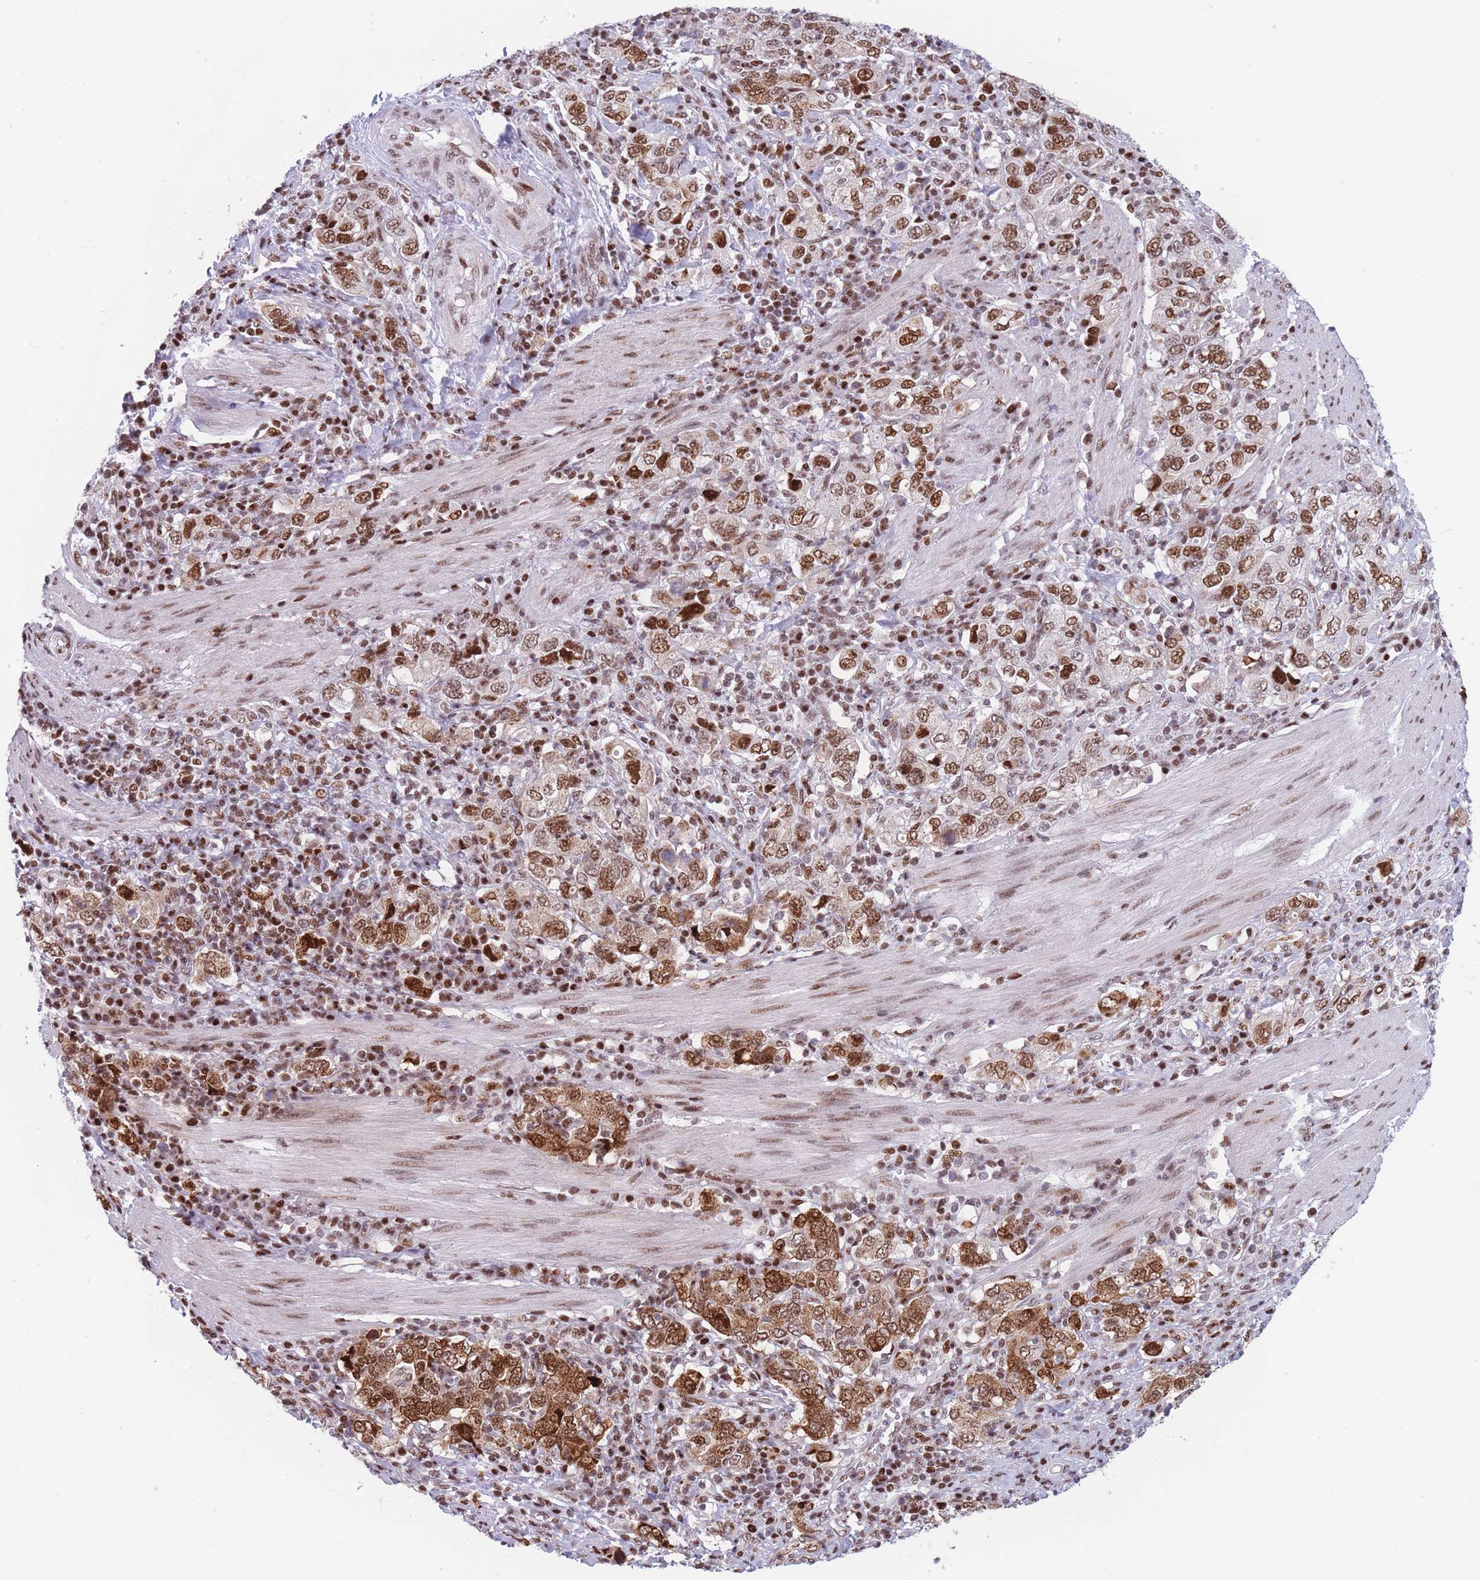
{"staining": {"intensity": "moderate", "quantity": ">75%", "location": "cytoplasmic/membranous,nuclear"}, "tissue": "stomach cancer", "cell_type": "Tumor cells", "image_type": "cancer", "snomed": [{"axis": "morphology", "description": "Adenocarcinoma, NOS"}, {"axis": "topography", "description": "Stomach, upper"}, {"axis": "topography", "description": "Stomach"}], "caption": "Immunohistochemical staining of human stomach cancer (adenocarcinoma) displays medium levels of moderate cytoplasmic/membranous and nuclear positivity in about >75% of tumor cells.", "gene": "DNAJC3", "patient": {"sex": "male", "age": 62}}